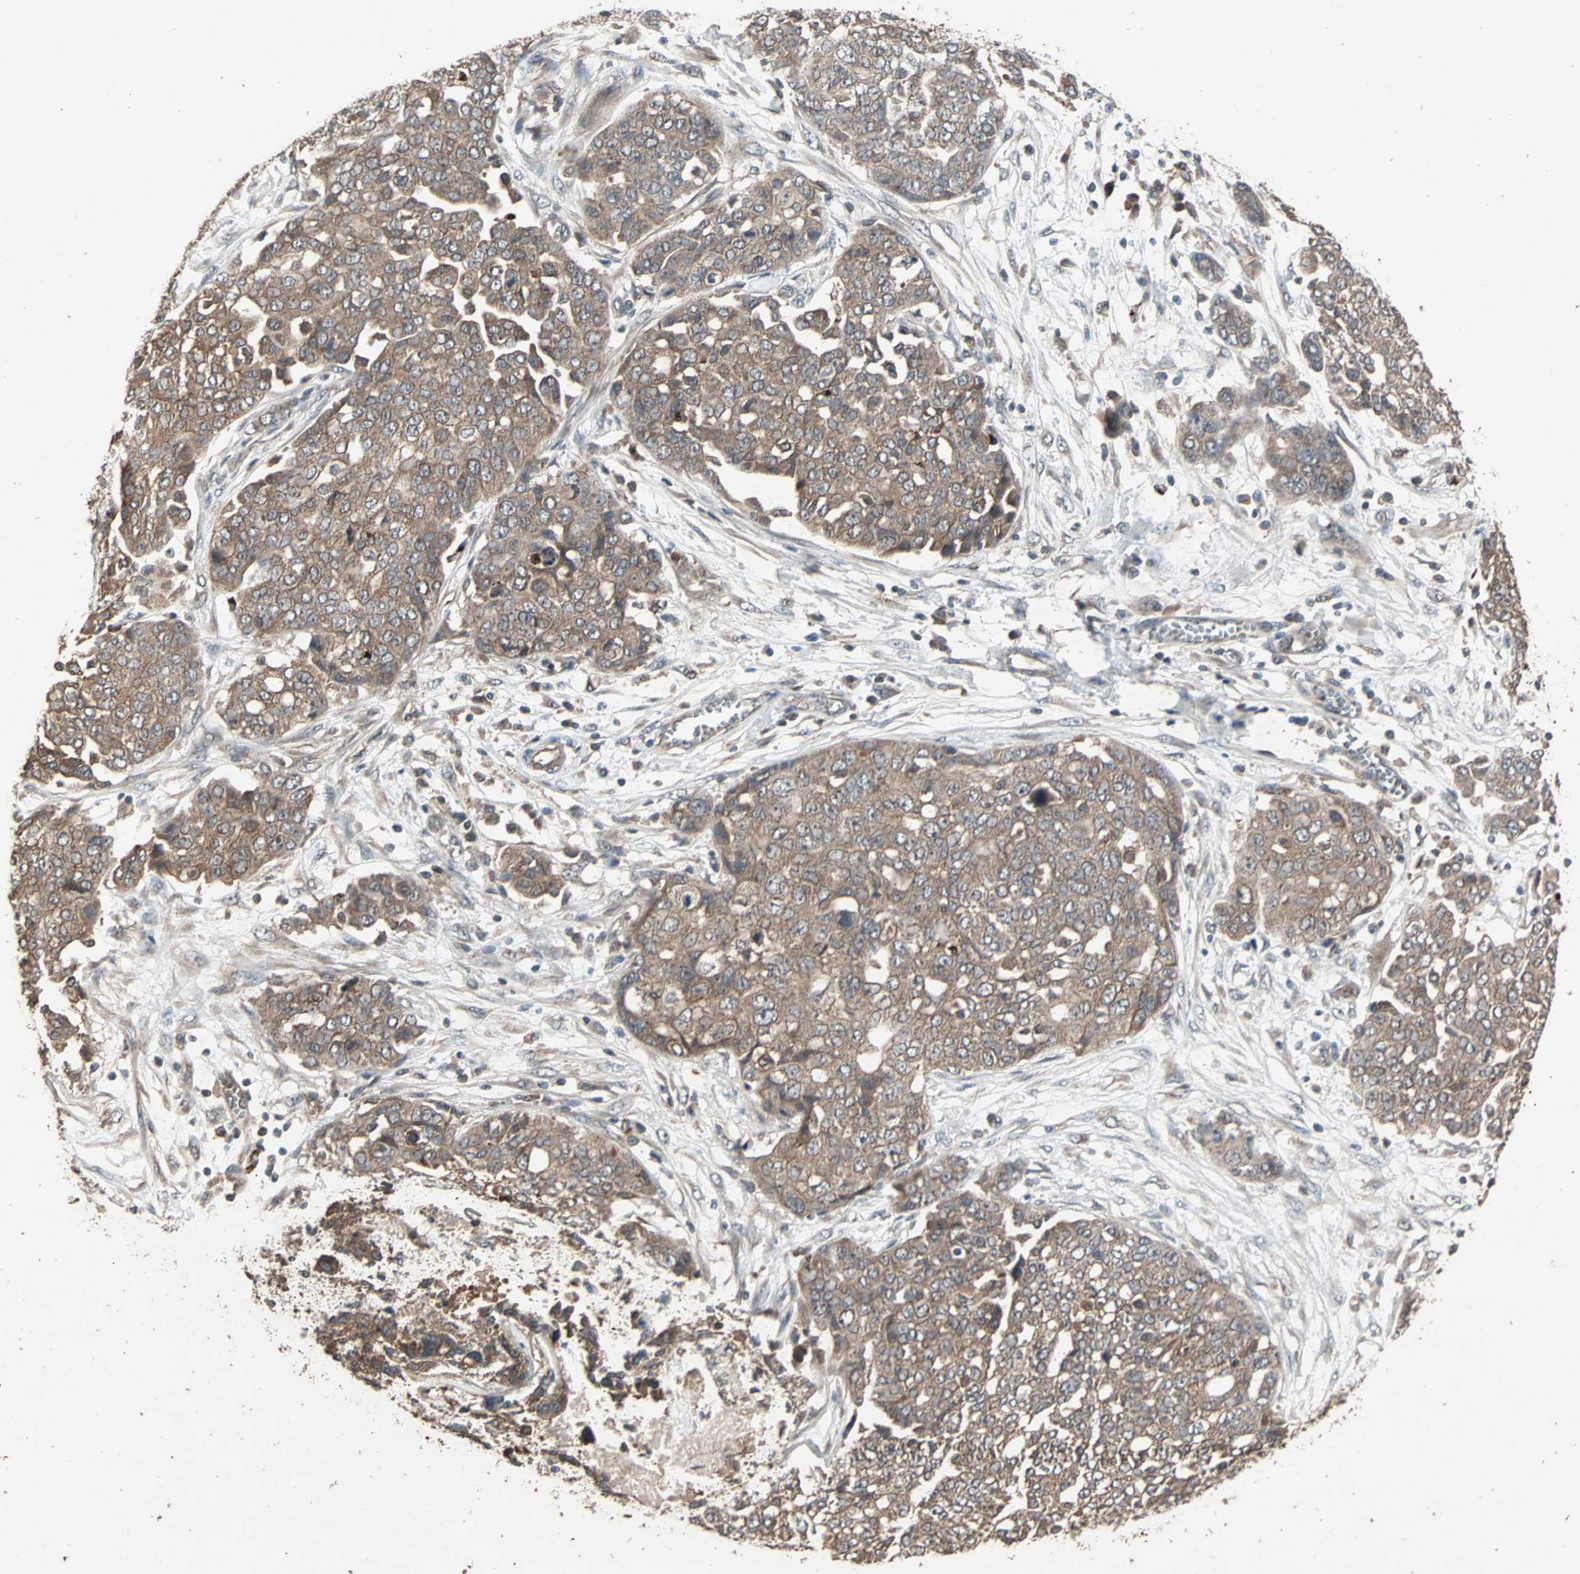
{"staining": {"intensity": "moderate", "quantity": ">75%", "location": "cytoplasmic/membranous"}, "tissue": "ovarian cancer", "cell_type": "Tumor cells", "image_type": "cancer", "snomed": [{"axis": "morphology", "description": "Cystadenocarcinoma, serous, NOS"}, {"axis": "topography", "description": "Soft tissue"}, {"axis": "topography", "description": "Ovary"}], "caption": "Approximately >75% of tumor cells in human ovarian cancer exhibit moderate cytoplasmic/membranous protein positivity as visualized by brown immunohistochemical staining.", "gene": "UBAC1", "patient": {"sex": "female", "age": 57}}